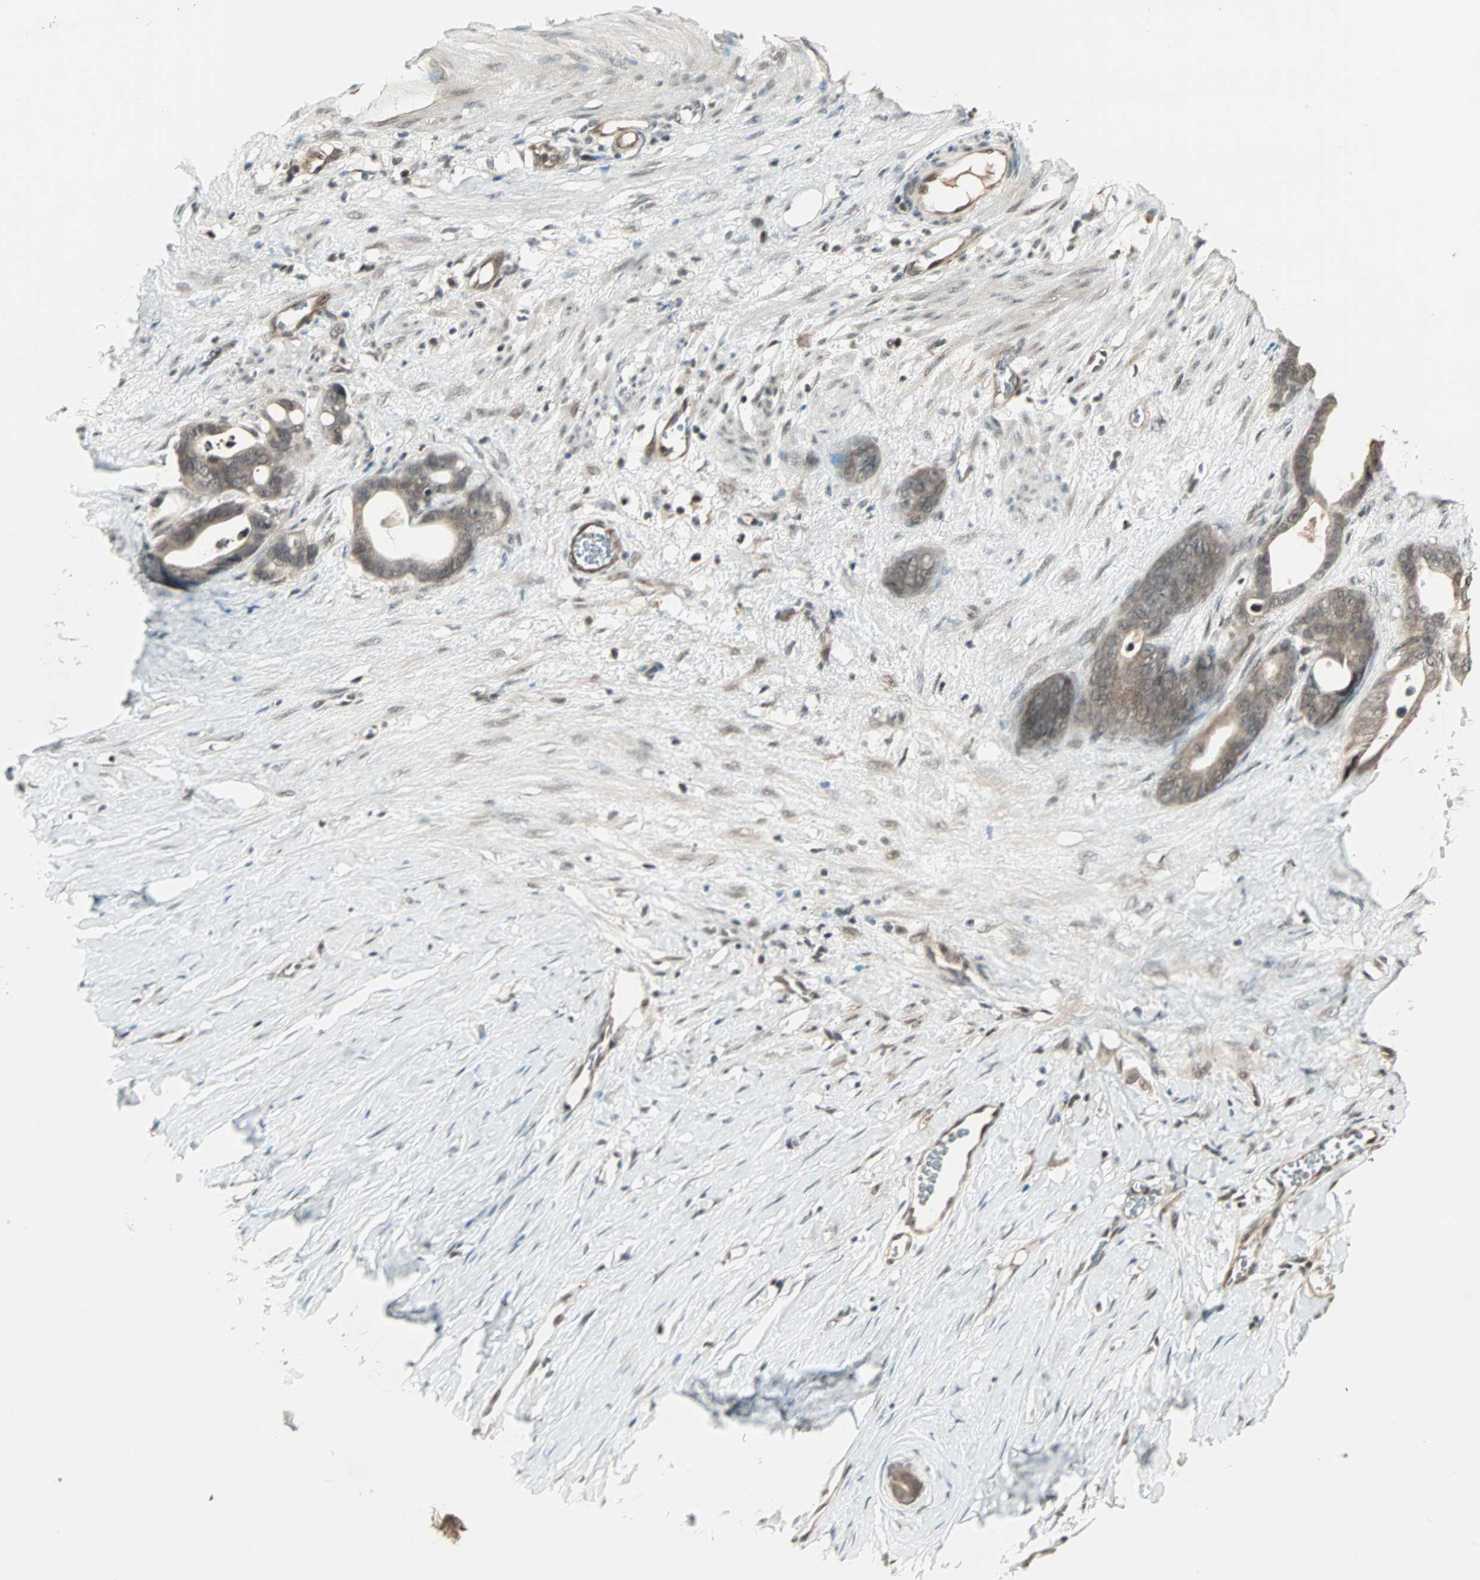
{"staining": {"intensity": "weak", "quantity": "25%-75%", "location": "cytoplasmic/membranous"}, "tissue": "stomach cancer", "cell_type": "Tumor cells", "image_type": "cancer", "snomed": [{"axis": "morphology", "description": "Adenocarcinoma, NOS"}, {"axis": "topography", "description": "Stomach"}], "caption": "A brown stain labels weak cytoplasmic/membranous staining of a protein in adenocarcinoma (stomach) tumor cells.", "gene": "ZNF701", "patient": {"sex": "female", "age": 75}}